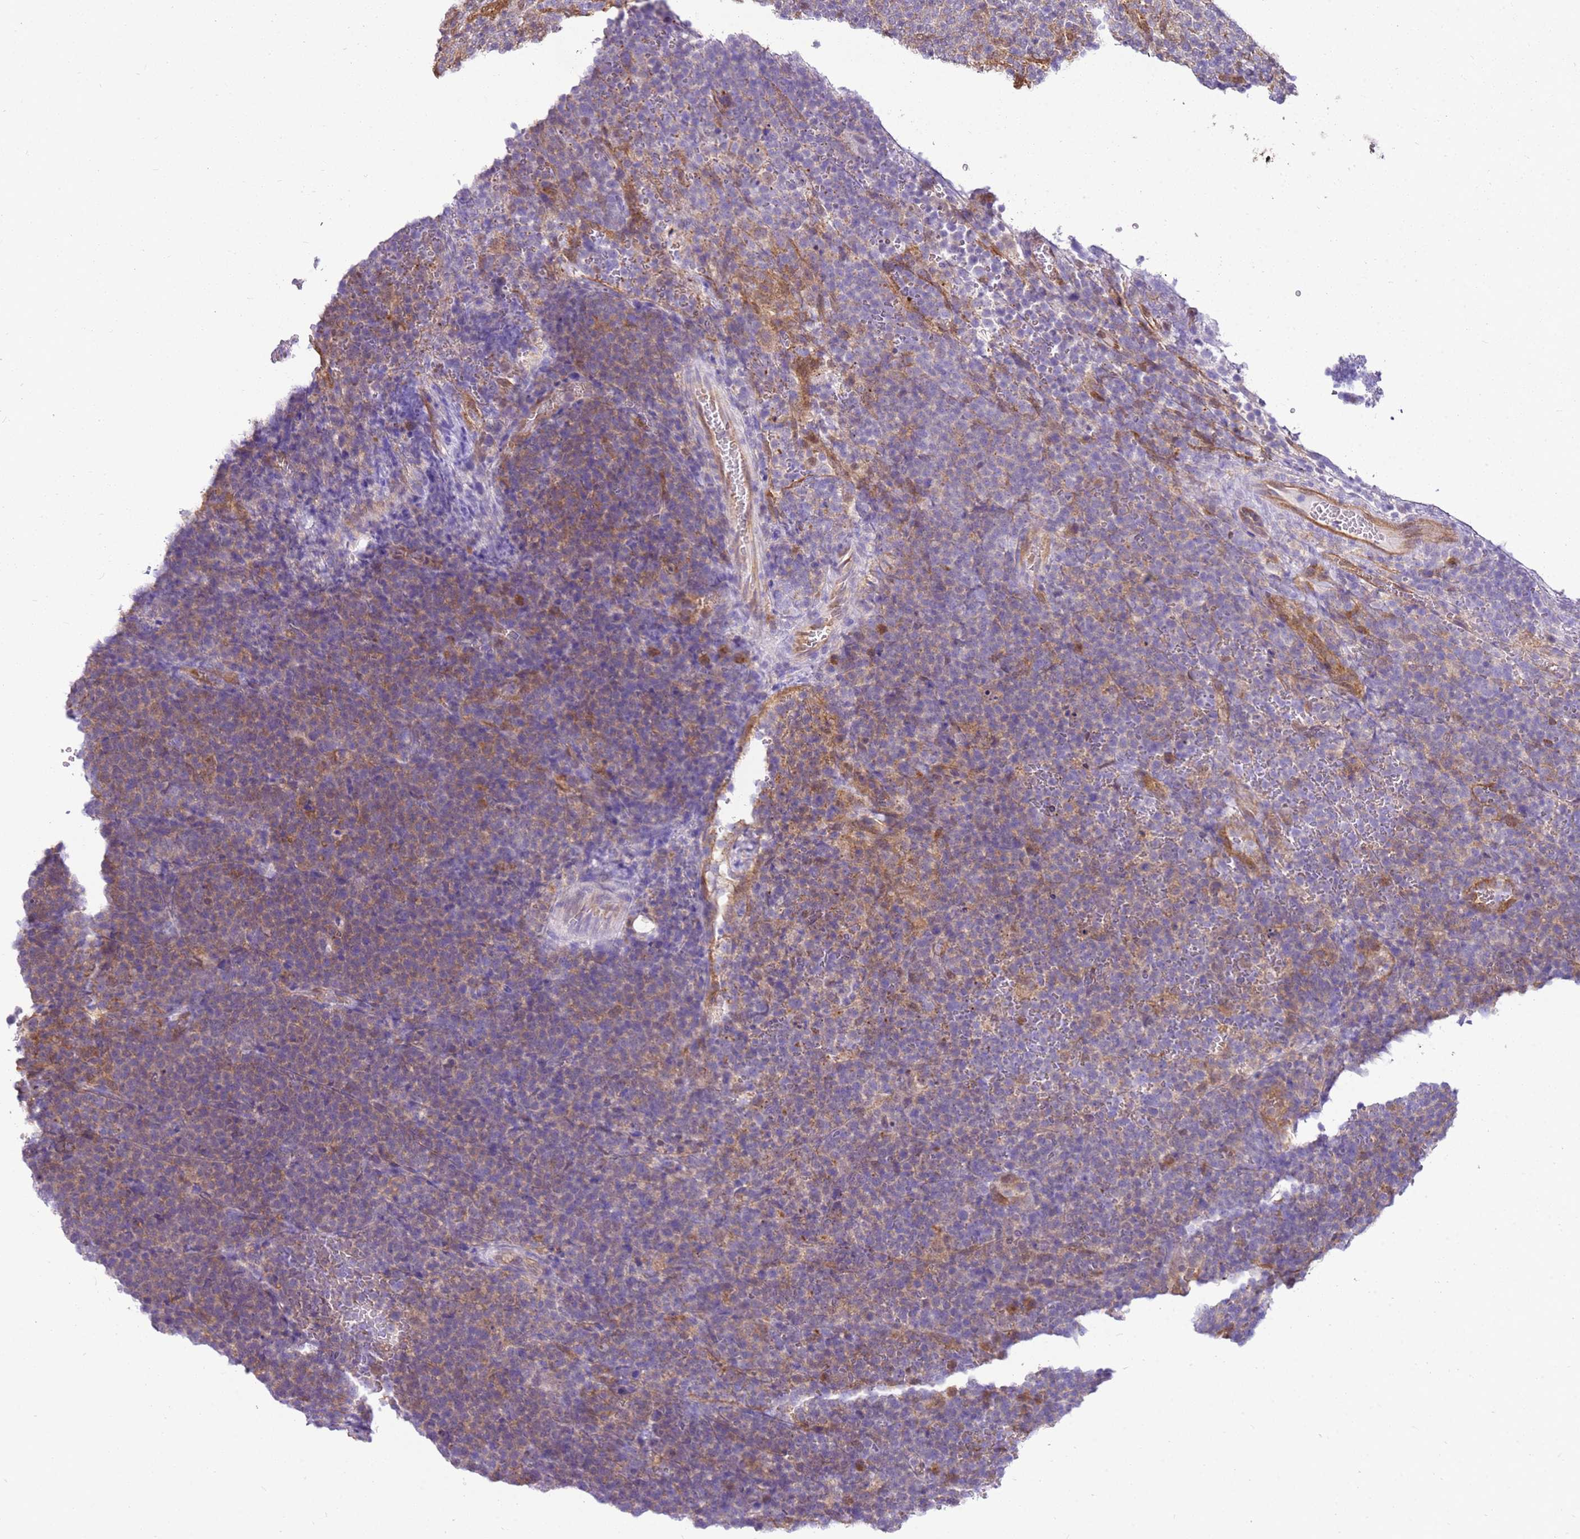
{"staining": {"intensity": "moderate", "quantity": "<25%", "location": "cytoplasmic/membranous"}, "tissue": "lymphoma", "cell_type": "Tumor cells", "image_type": "cancer", "snomed": [{"axis": "morphology", "description": "Malignant lymphoma, non-Hodgkin's type, High grade"}, {"axis": "topography", "description": "Lymph node"}], "caption": "Lymphoma stained for a protein reveals moderate cytoplasmic/membranous positivity in tumor cells.", "gene": "YWHAE", "patient": {"sex": "male", "age": 61}}